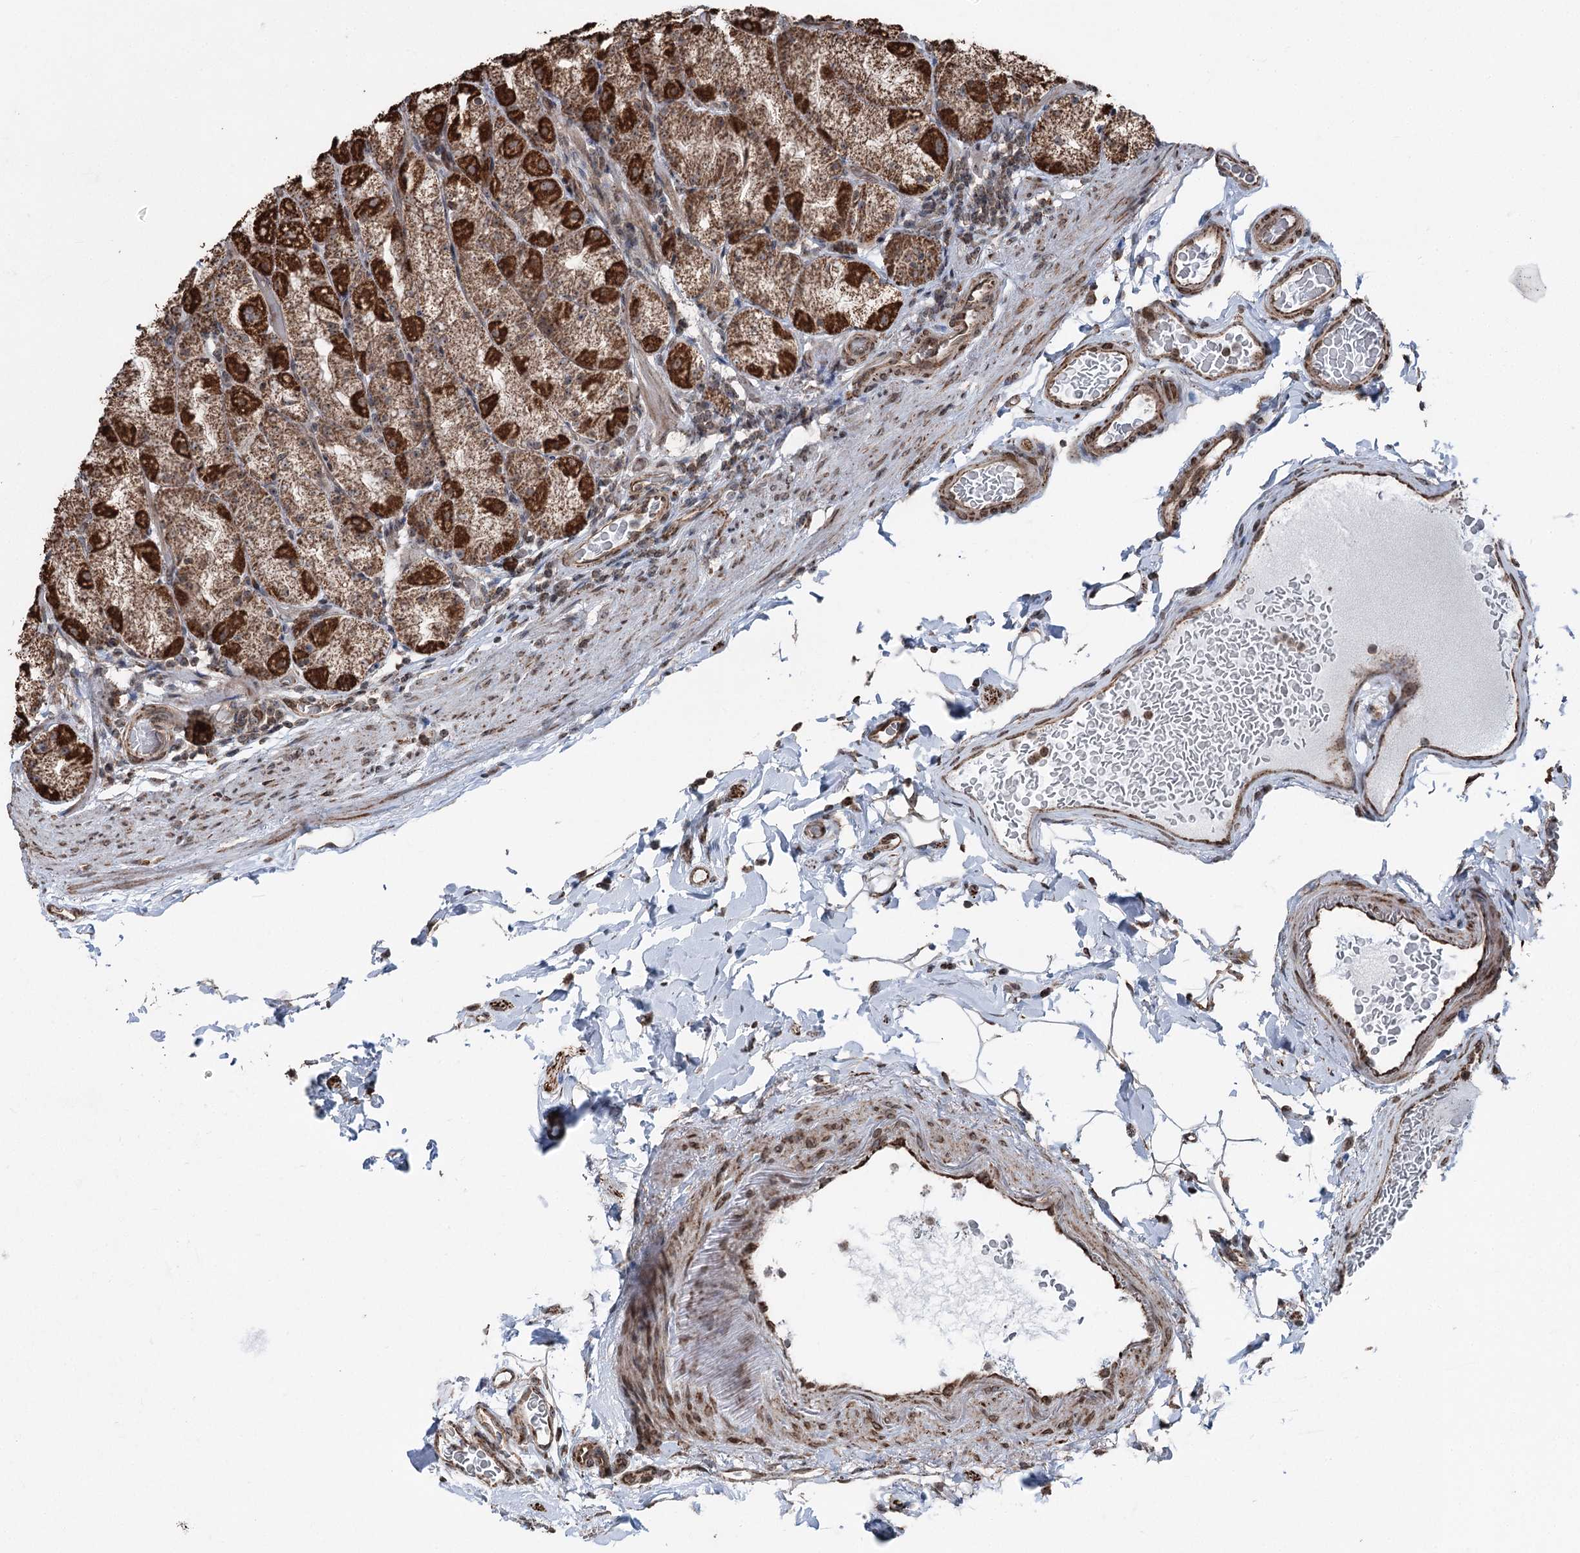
{"staining": {"intensity": "strong", "quantity": ">75%", "location": "cytoplasmic/membranous"}, "tissue": "stomach", "cell_type": "Glandular cells", "image_type": "normal", "snomed": [{"axis": "morphology", "description": "Normal tissue, NOS"}, {"axis": "topography", "description": "Stomach, upper"}], "caption": "A brown stain labels strong cytoplasmic/membranous staining of a protein in glandular cells of benign human stomach.", "gene": "STEEP1", "patient": {"sex": "male", "age": 68}}